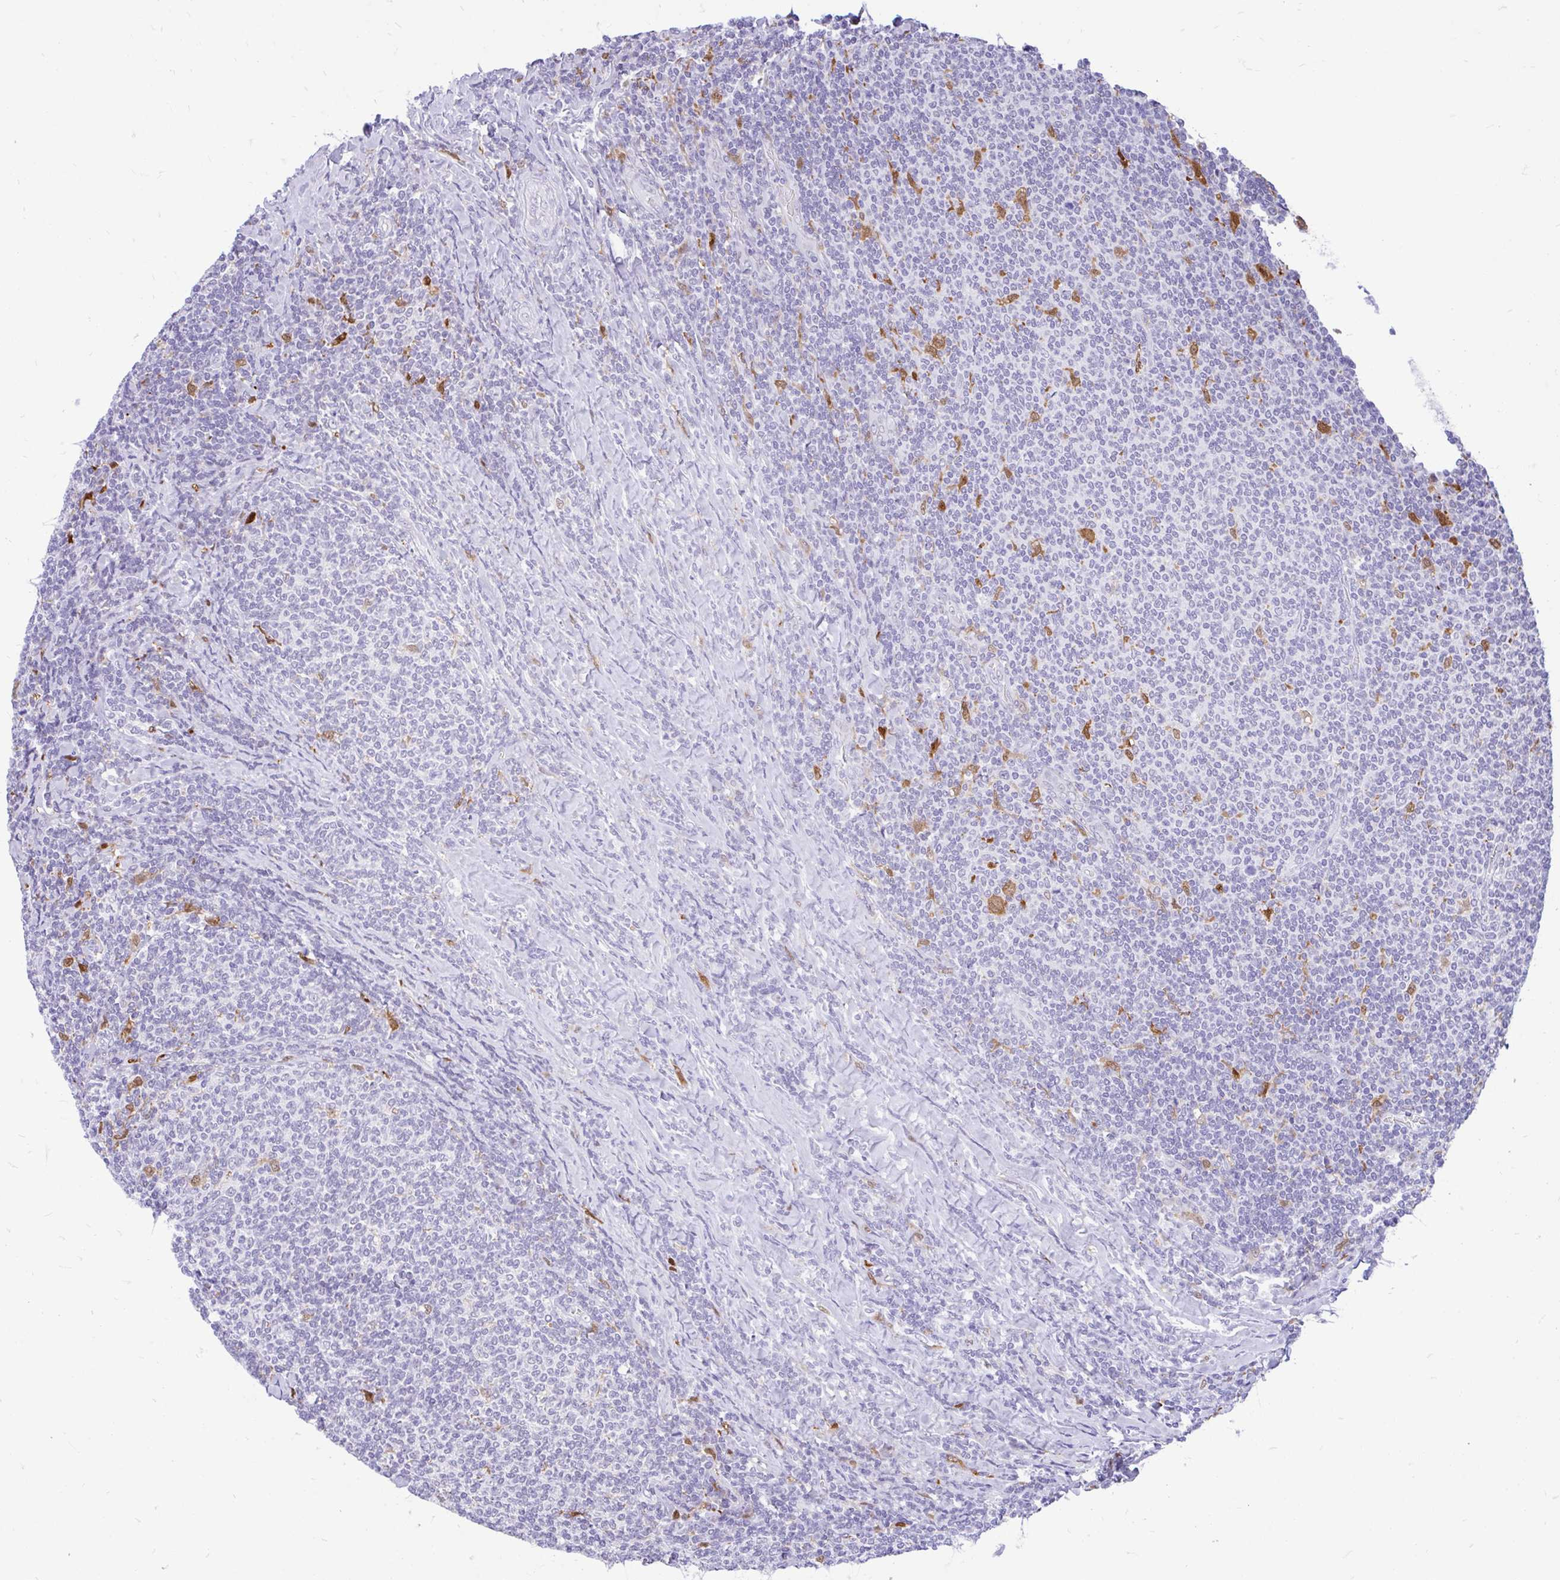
{"staining": {"intensity": "negative", "quantity": "none", "location": "none"}, "tissue": "lymphoma", "cell_type": "Tumor cells", "image_type": "cancer", "snomed": [{"axis": "morphology", "description": "Malignant lymphoma, non-Hodgkin's type, Low grade"}, {"axis": "topography", "description": "Lymph node"}], "caption": "Protein analysis of low-grade malignant lymphoma, non-Hodgkin's type exhibits no significant expression in tumor cells.", "gene": "GLB1L2", "patient": {"sex": "male", "age": 52}}